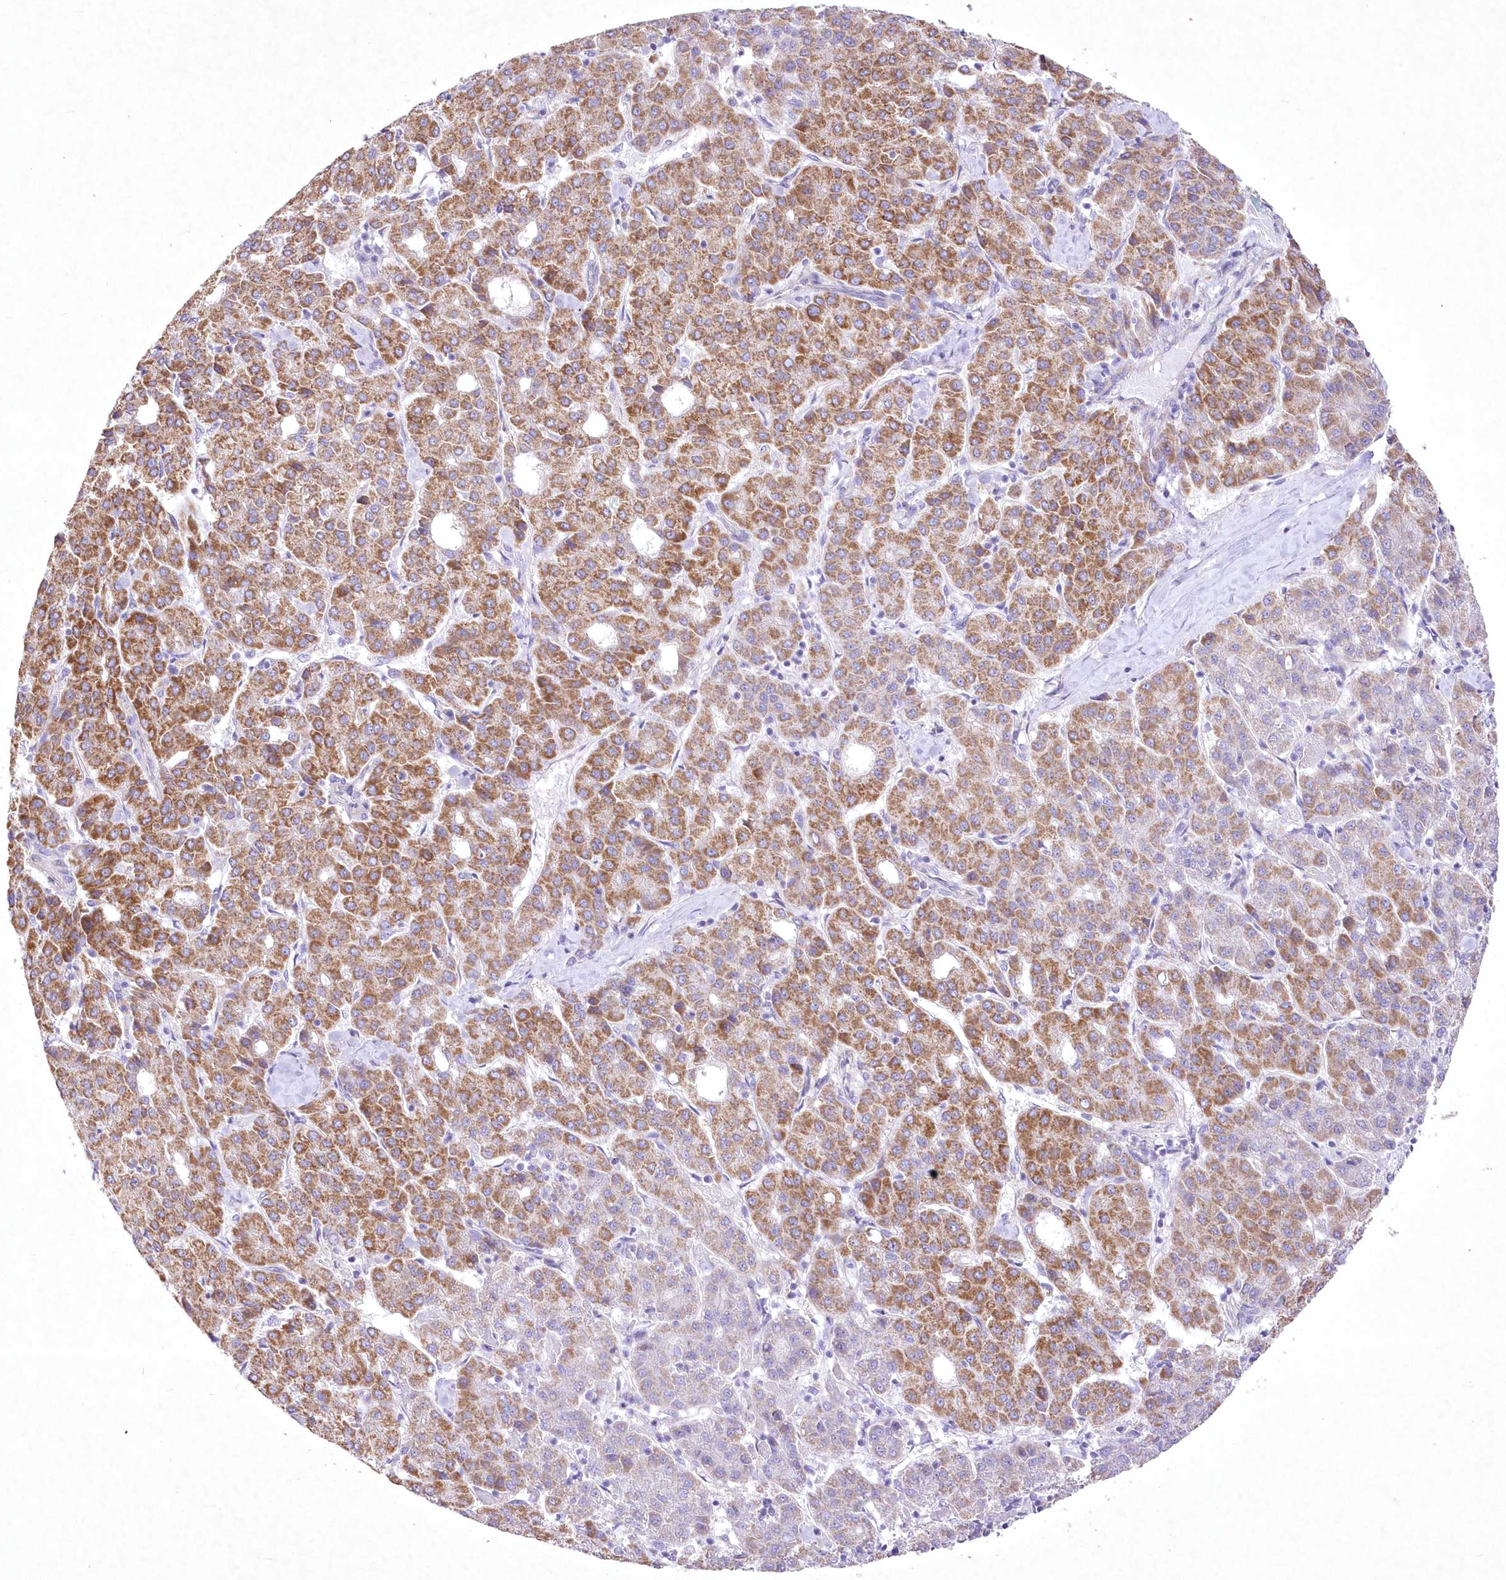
{"staining": {"intensity": "moderate", "quantity": "25%-75%", "location": "cytoplasmic/membranous"}, "tissue": "liver cancer", "cell_type": "Tumor cells", "image_type": "cancer", "snomed": [{"axis": "morphology", "description": "Carcinoma, Hepatocellular, NOS"}, {"axis": "topography", "description": "Liver"}], "caption": "Immunohistochemistry (IHC) staining of liver cancer, which reveals medium levels of moderate cytoplasmic/membranous staining in about 25%-75% of tumor cells indicating moderate cytoplasmic/membranous protein expression. The staining was performed using DAB (brown) for protein detection and nuclei were counterstained in hematoxylin (blue).", "gene": "ITSN2", "patient": {"sex": "male", "age": 65}}